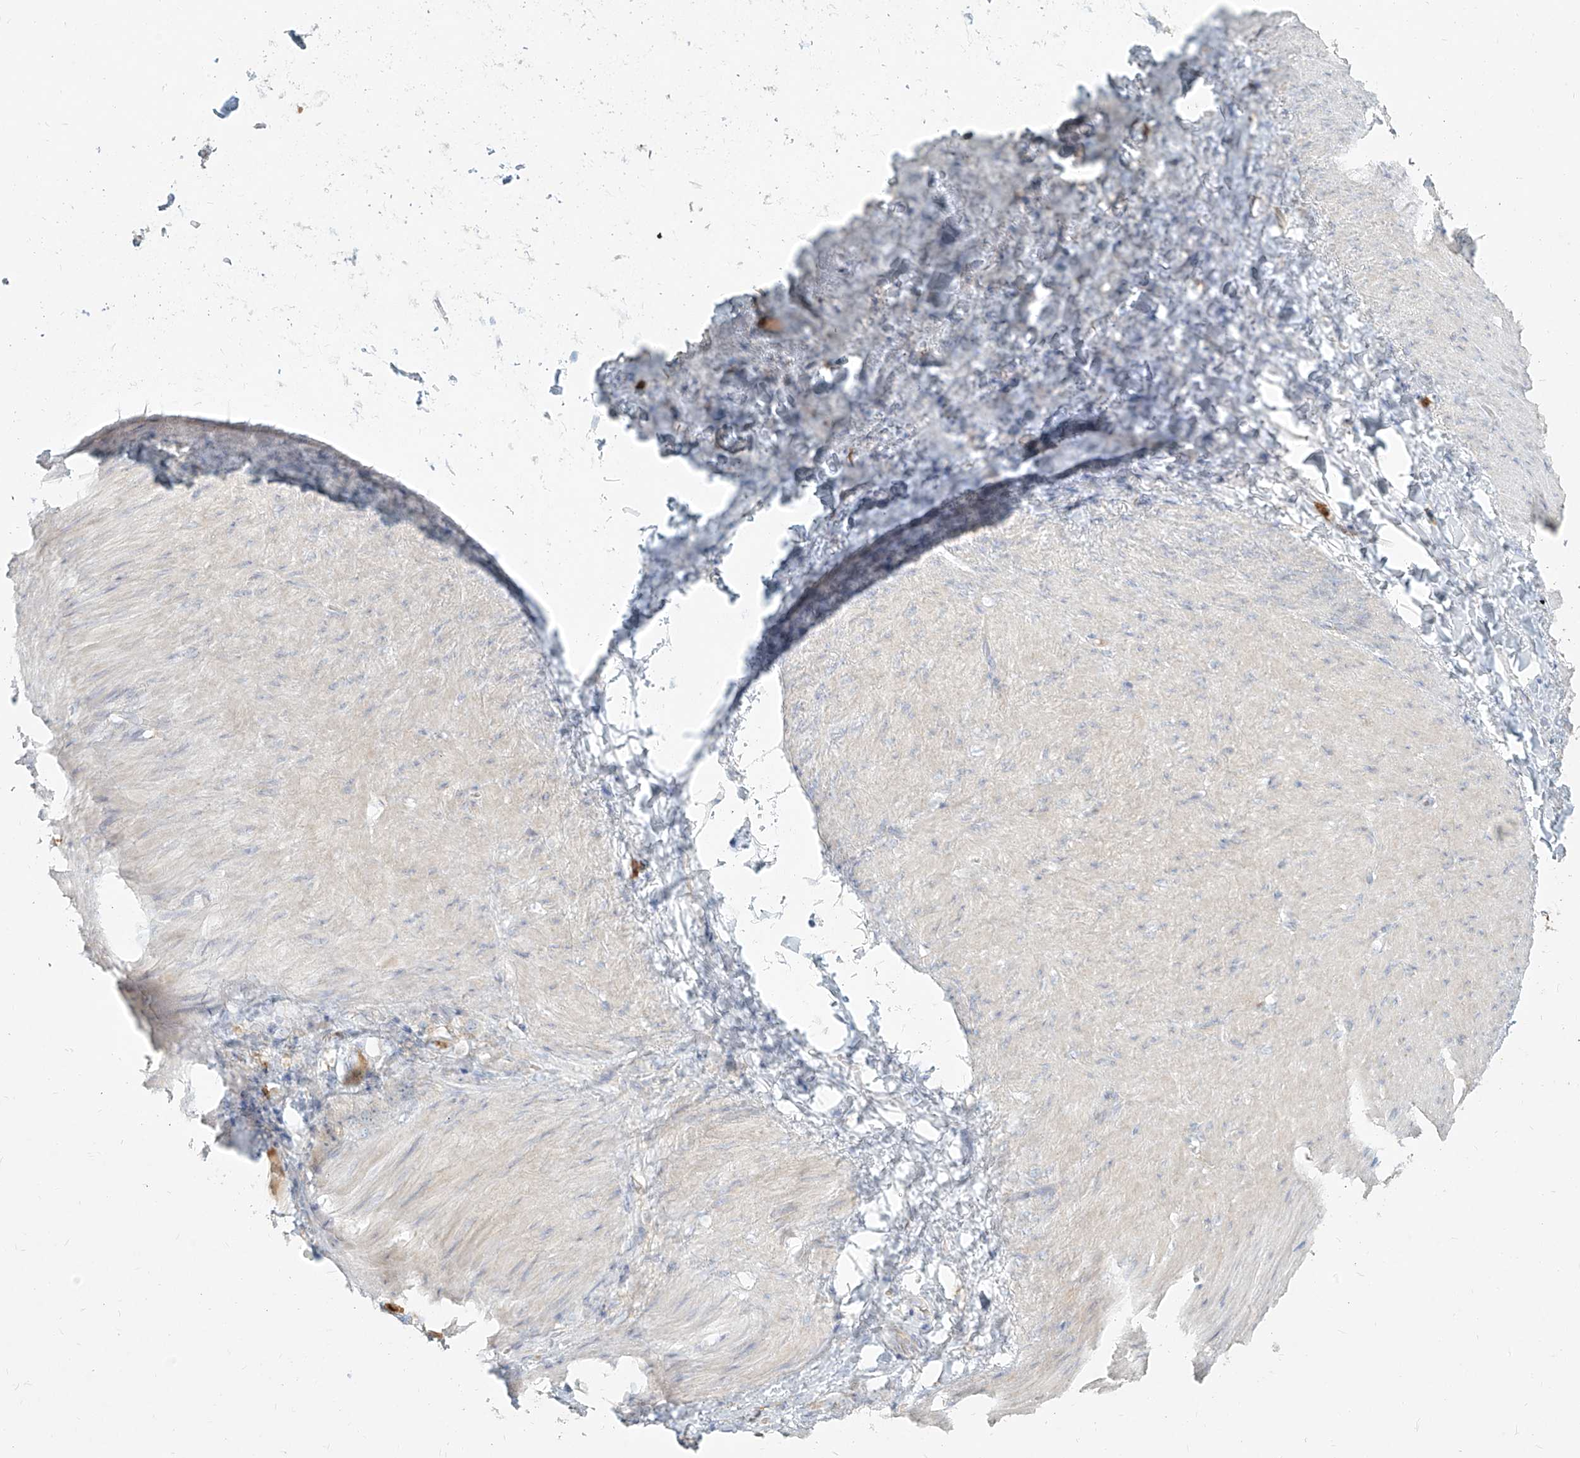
{"staining": {"intensity": "negative", "quantity": "none", "location": "none"}, "tissue": "stomach cancer", "cell_type": "Tumor cells", "image_type": "cancer", "snomed": [{"axis": "morphology", "description": "Normal tissue, NOS"}, {"axis": "morphology", "description": "Adenocarcinoma, NOS"}, {"axis": "topography", "description": "Stomach"}], "caption": "Stomach cancer (adenocarcinoma) stained for a protein using immunohistochemistry displays no staining tumor cells.", "gene": "PGD", "patient": {"sex": "male", "age": 82}}